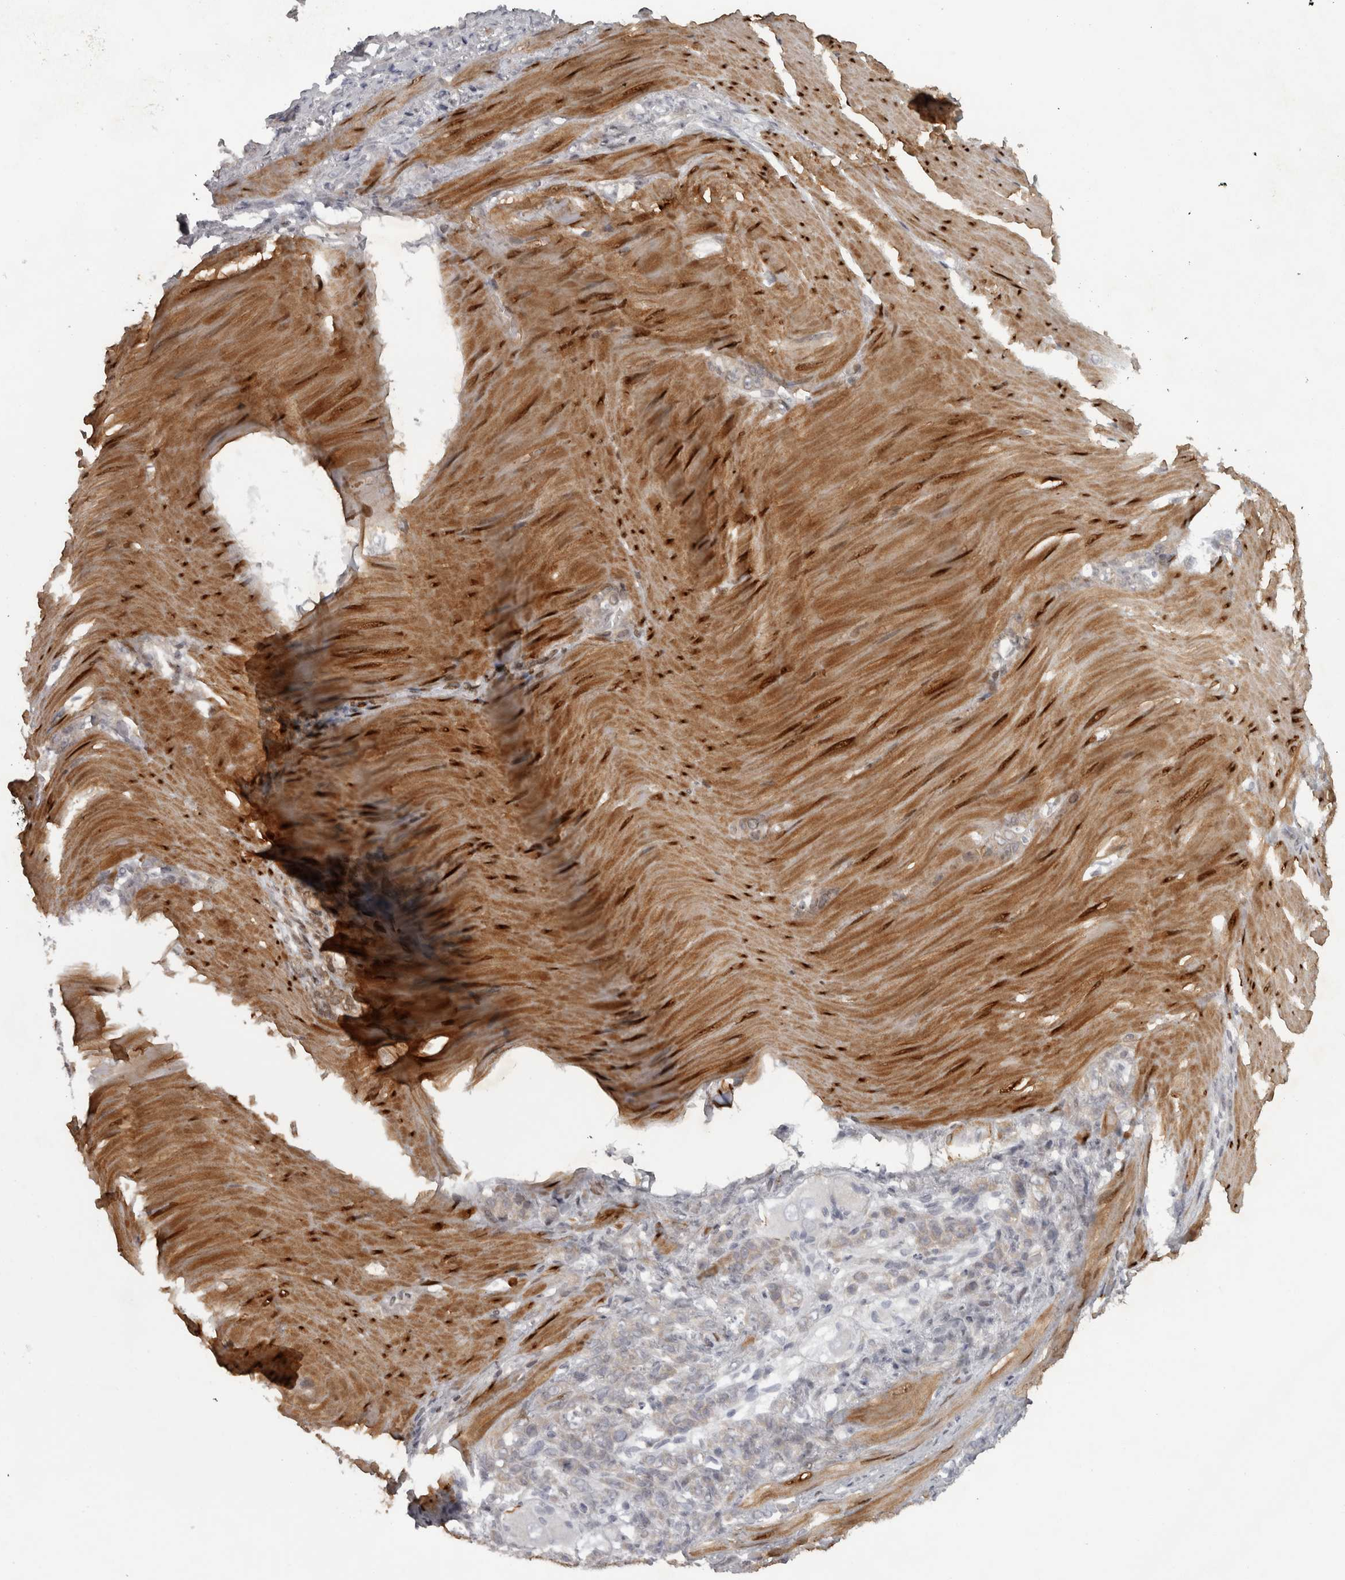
{"staining": {"intensity": "negative", "quantity": "none", "location": "none"}, "tissue": "stomach cancer", "cell_type": "Tumor cells", "image_type": "cancer", "snomed": [{"axis": "morphology", "description": "Normal tissue, NOS"}, {"axis": "morphology", "description": "Adenocarcinoma, NOS"}, {"axis": "topography", "description": "Stomach"}], "caption": "An IHC photomicrograph of stomach cancer (adenocarcinoma) is shown. There is no staining in tumor cells of stomach cancer (adenocarcinoma).", "gene": "PPP1R12B", "patient": {"sex": "male", "age": 82}}